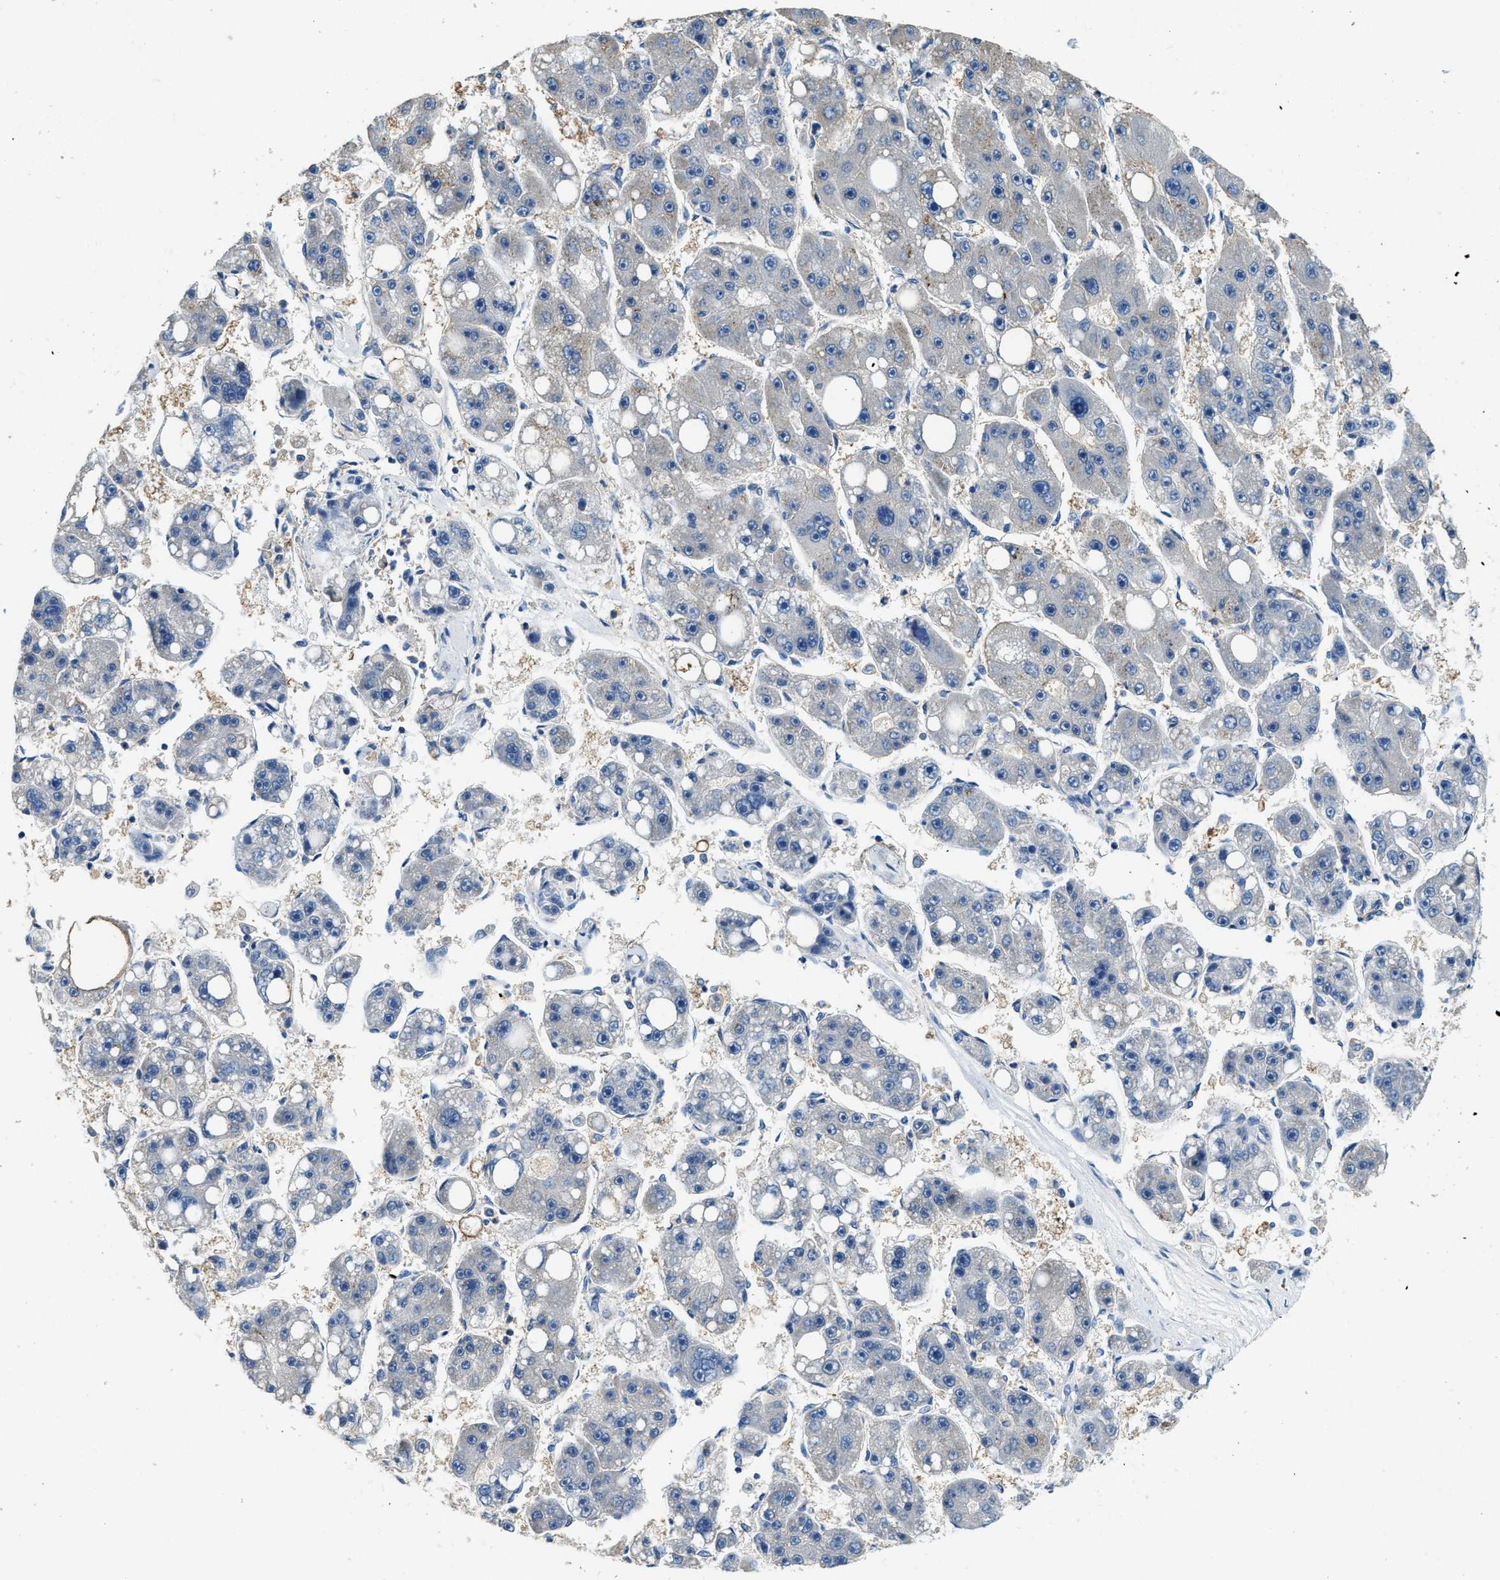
{"staining": {"intensity": "negative", "quantity": "none", "location": "none"}, "tissue": "liver cancer", "cell_type": "Tumor cells", "image_type": "cancer", "snomed": [{"axis": "morphology", "description": "Carcinoma, Hepatocellular, NOS"}, {"axis": "topography", "description": "Liver"}], "caption": "Immunohistochemistry (IHC) micrograph of liver cancer (hepatocellular carcinoma) stained for a protein (brown), which displays no staining in tumor cells.", "gene": "MYO1G", "patient": {"sex": "female", "age": 61}}